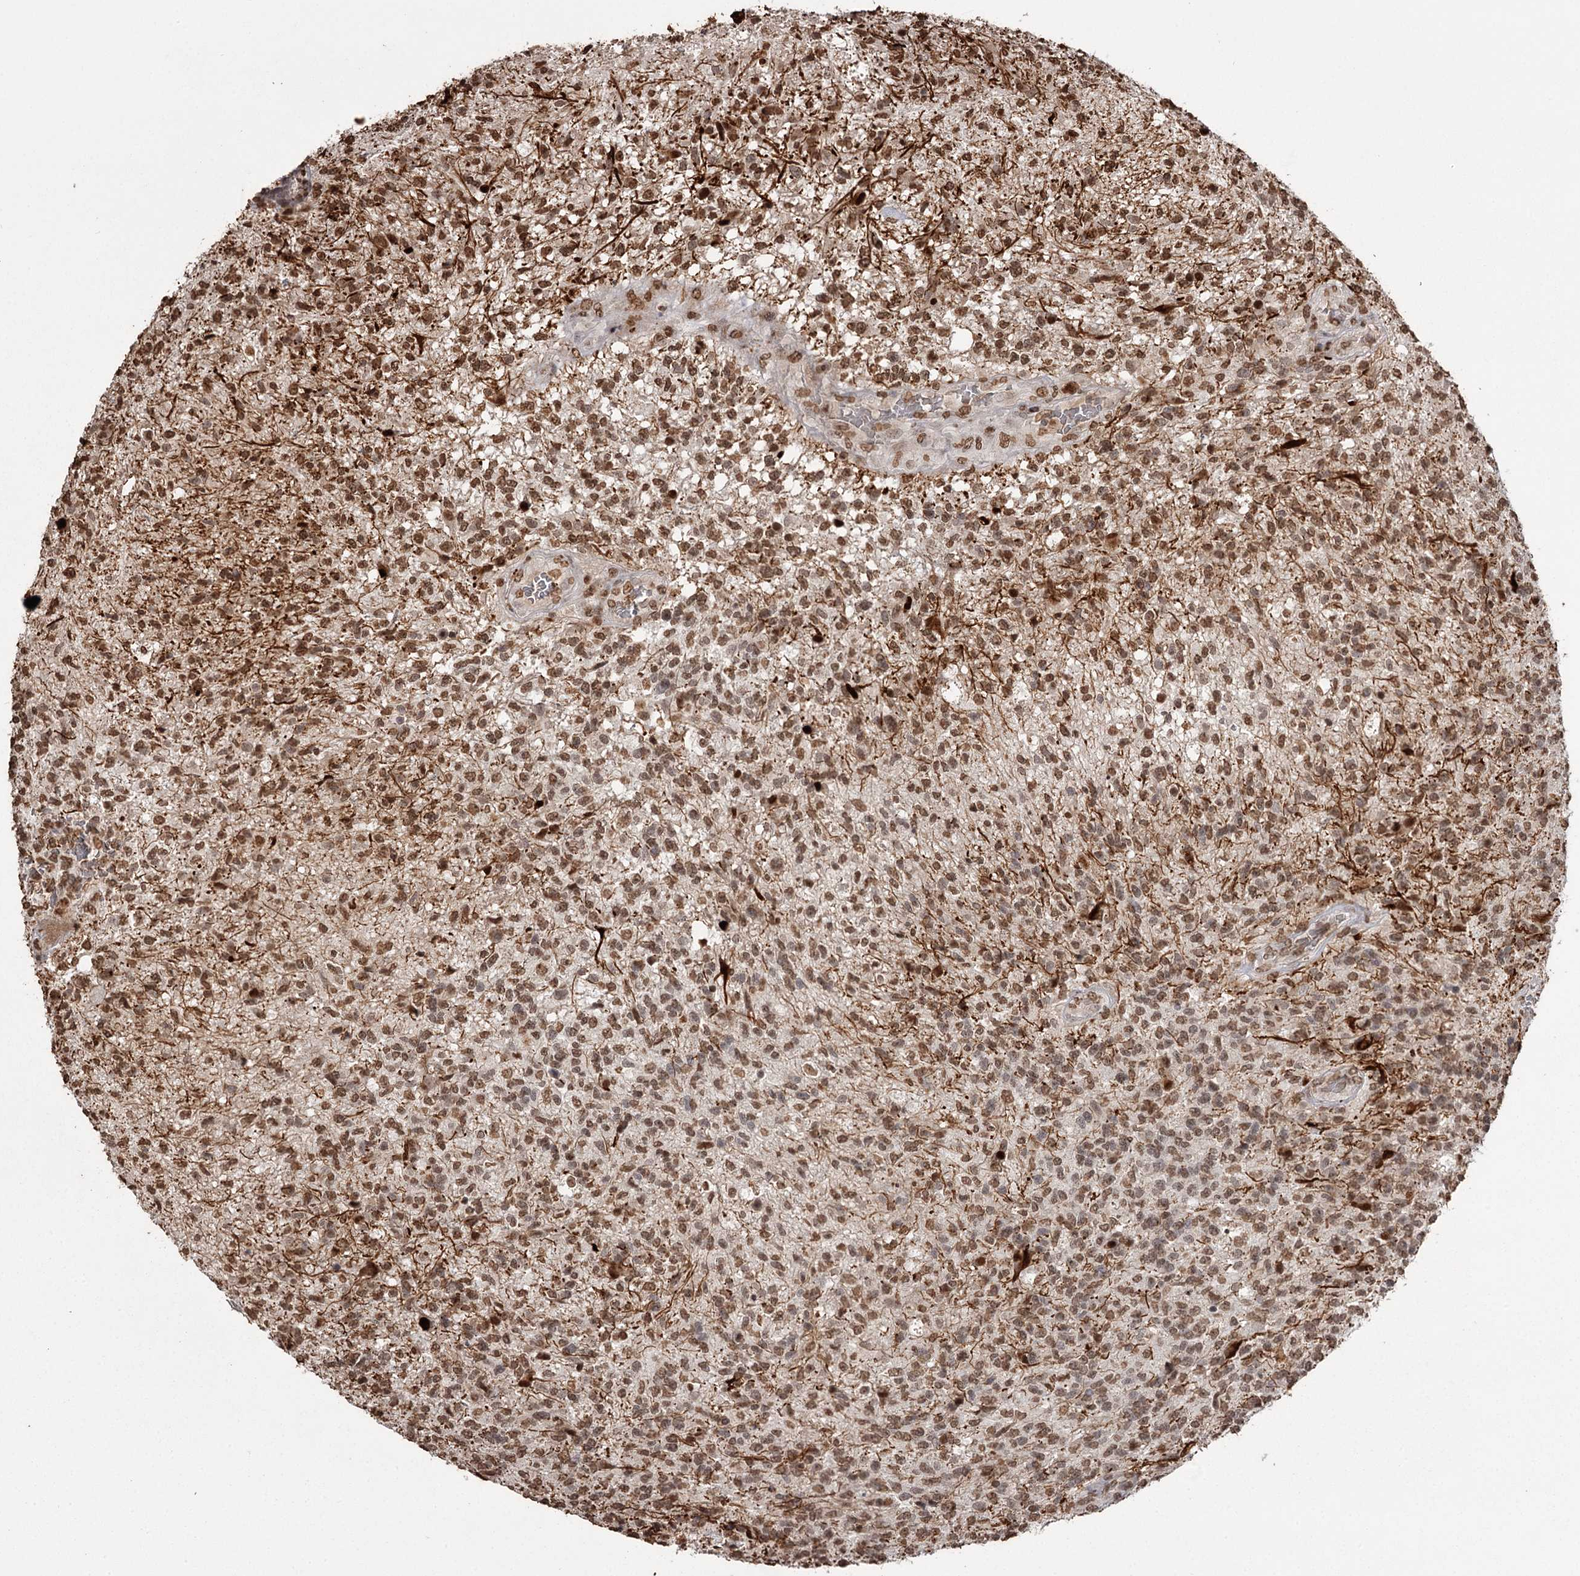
{"staining": {"intensity": "moderate", "quantity": ">75%", "location": "nuclear"}, "tissue": "glioma", "cell_type": "Tumor cells", "image_type": "cancer", "snomed": [{"axis": "morphology", "description": "Glioma, malignant, High grade"}, {"axis": "topography", "description": "Brain"}], "caption": "A micrograph showing moderate nuclear expression in about >75% of tumor cells in glioma, as visualized by brown immunohistochemical staining.", "gene": "THYN1", "patient": {"sex": "male", "age": 56}}